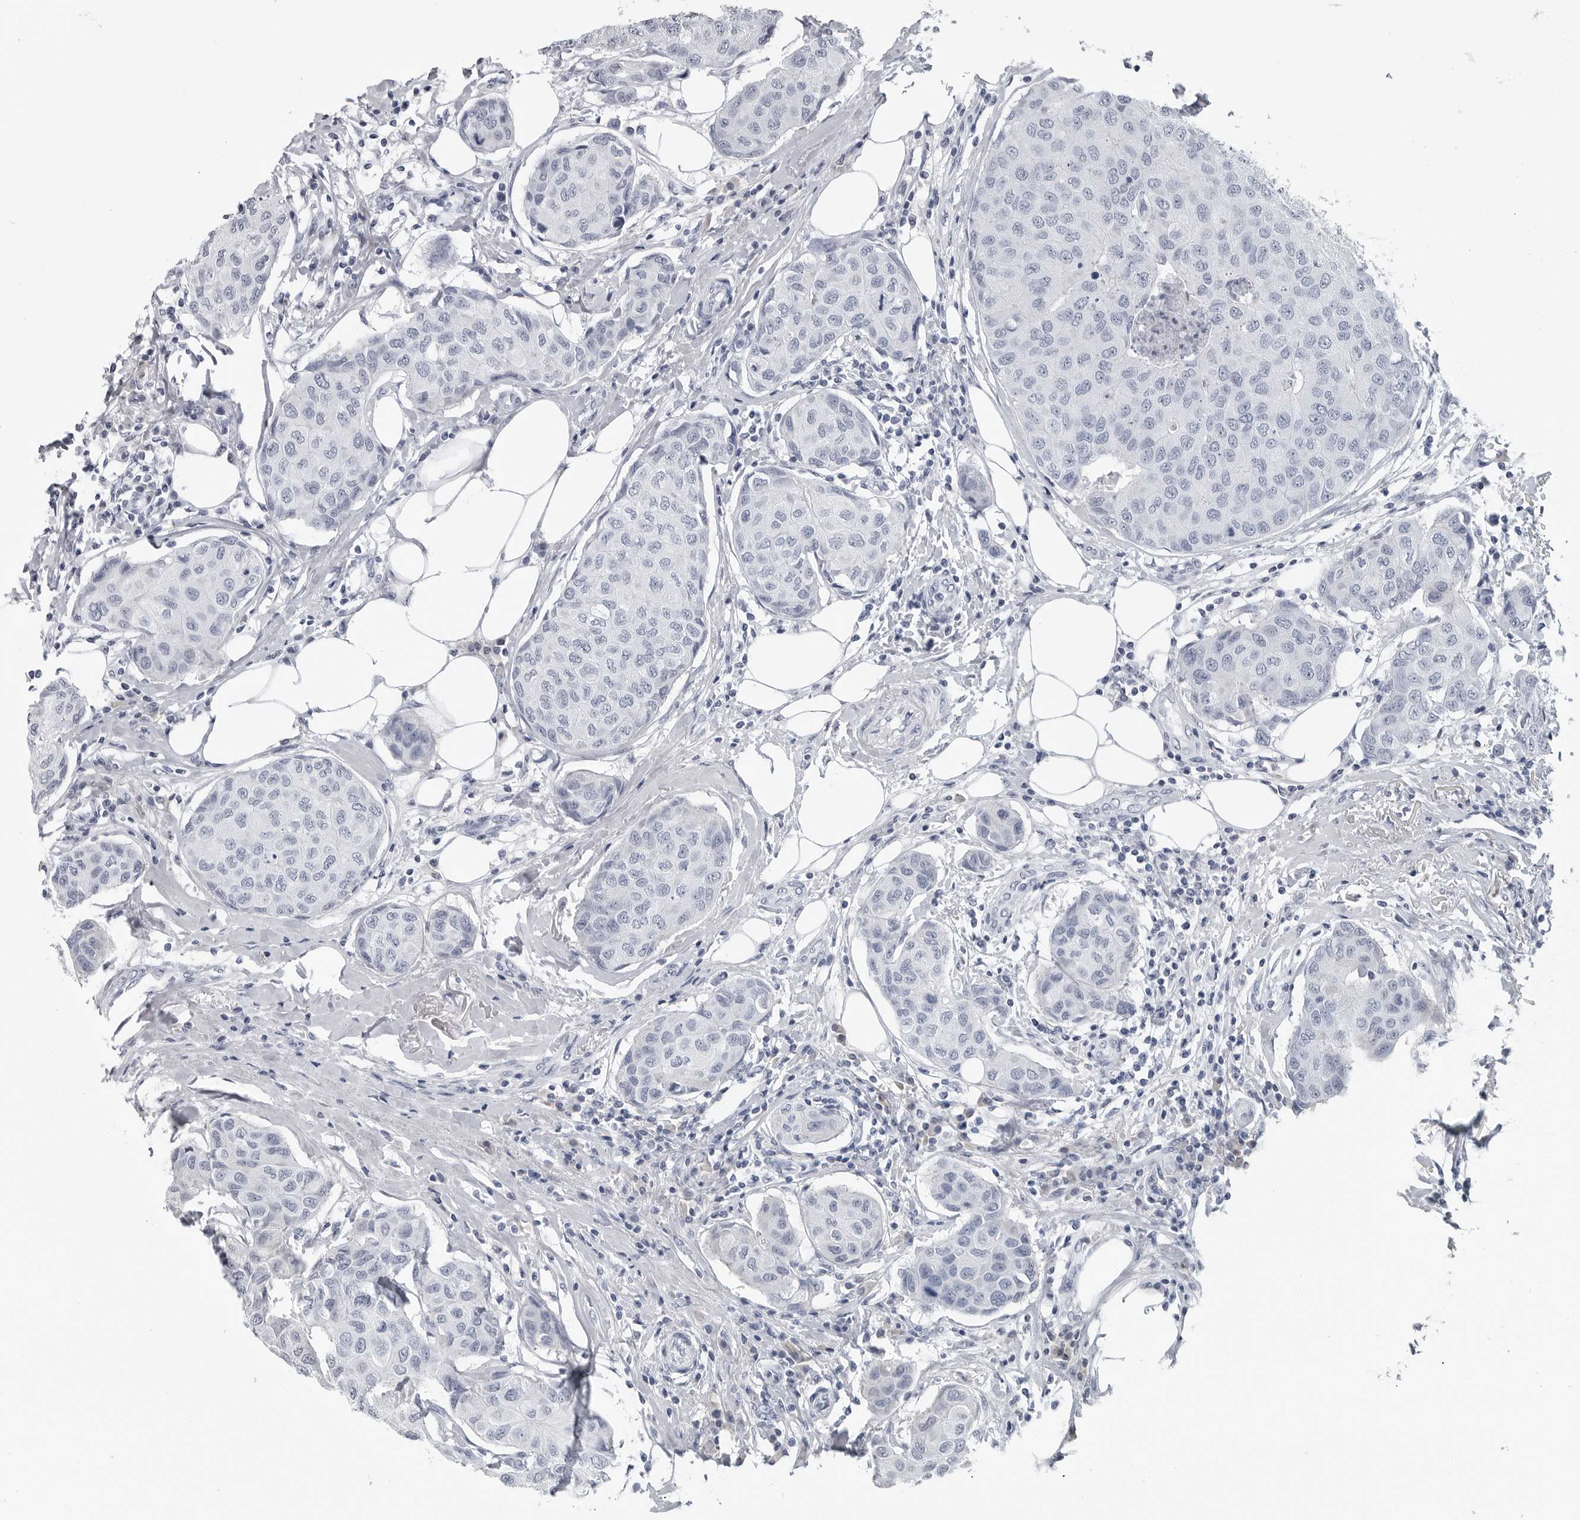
{"staining": {"intensity": "negative", "quantity": "none", "location": "none"}, "tissue": "breast cancer", "cell_type": "Tumor cells", "image_type": "cancer", "snomed": [{"axis": "morphology", "description": "Duct carcinoma"}, {"axis": "topography", "description": "Breast"}], "caption": "High magnification brightfield microscopy of breast cancer (infiltrating ductal carcinoma) stained with DAB (brown) and counterstained with hematoxylin (blue): tumor cells show no significant expression.", "gene": "AMPD1", "patient": {"sex": "female", "age": 80}}